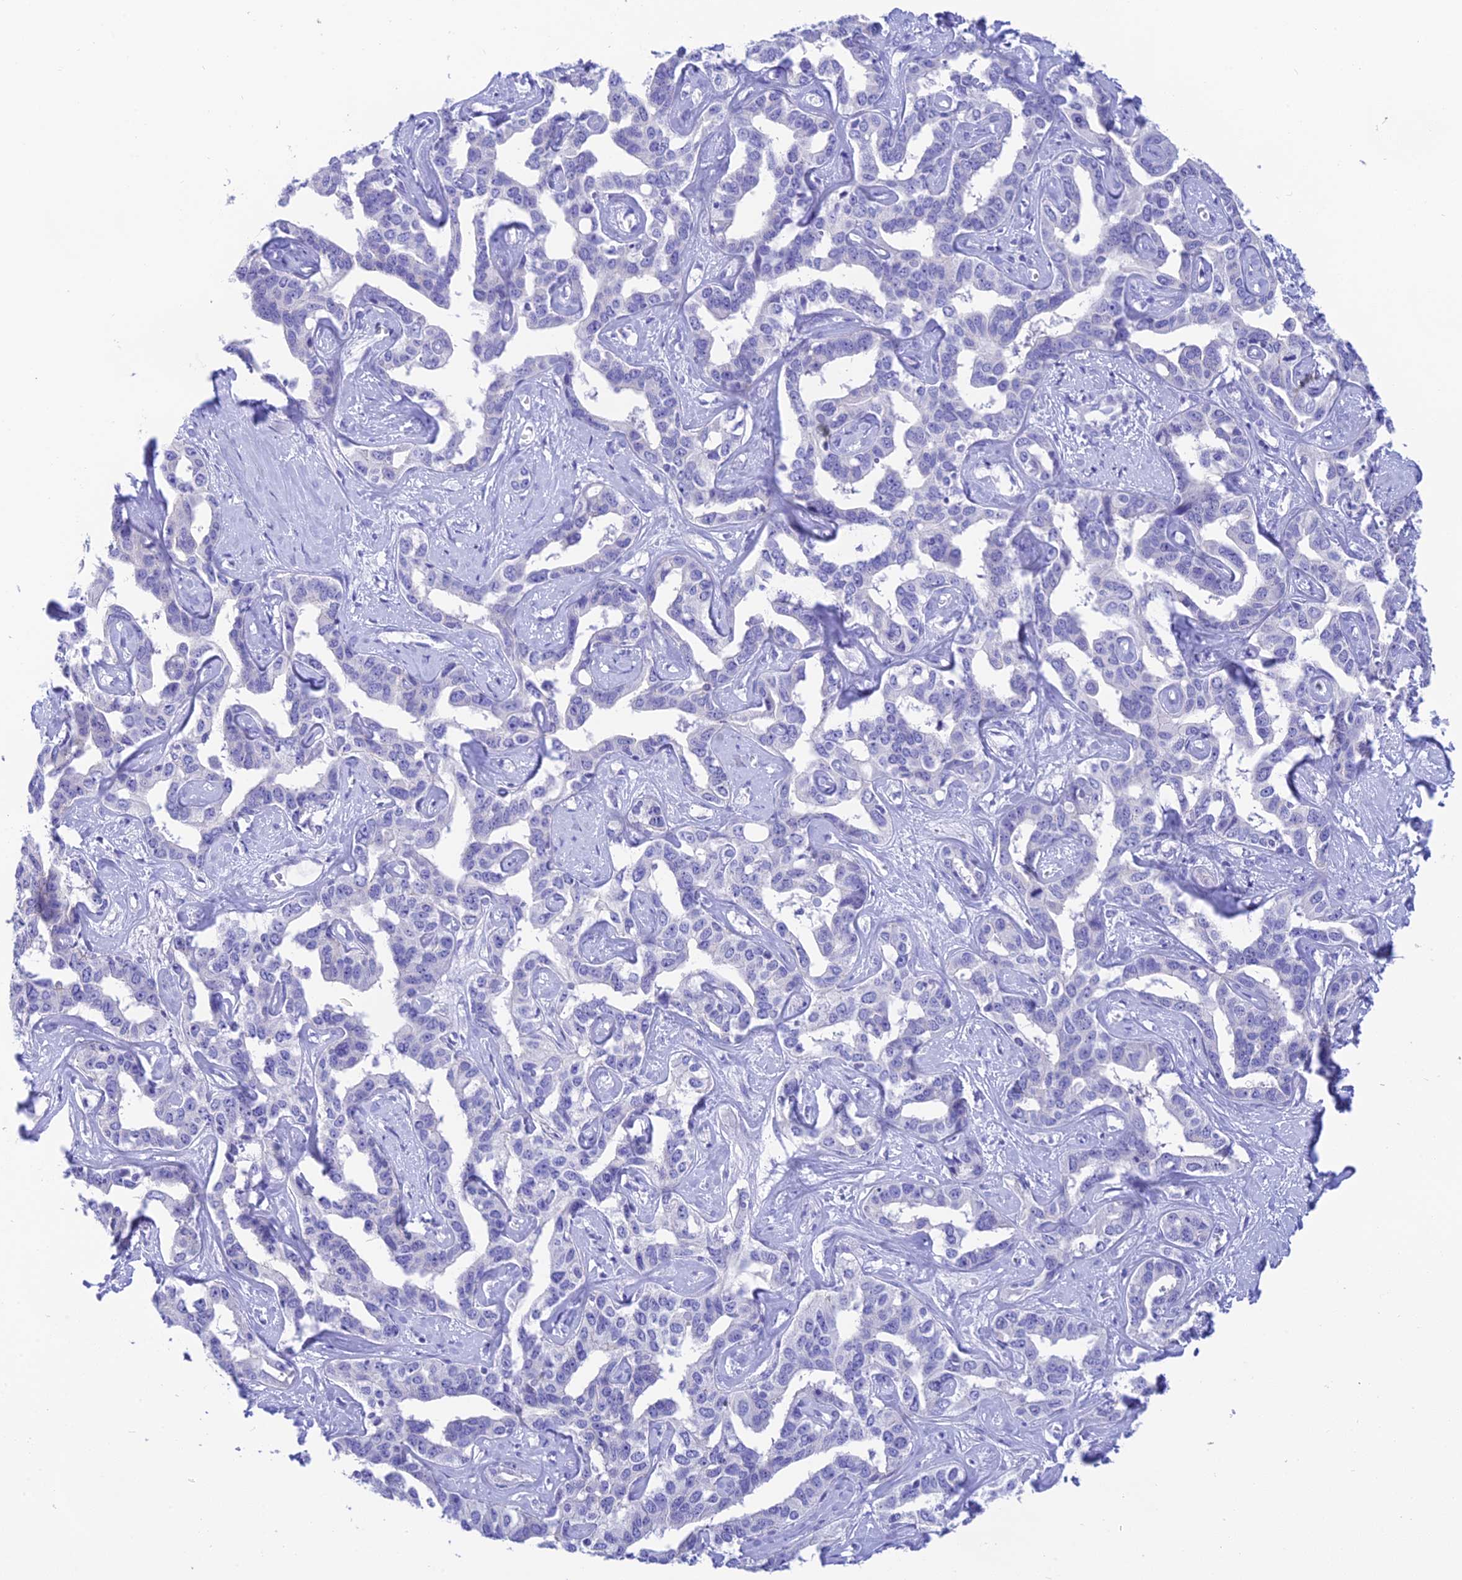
{"staining": {"intensity": "negative", "quantity": "none", "location": "none"}, "tissue": "liver cancer", "cell_type": "Tumor cells", "image_type": "cancer", "snomed": [{"axis": "morphology", "description": "Cholangiocarcinoma"}, {"axis": "topography", "description": "Liver"}], "caption": "Tumor cells show no significant expression in liver cancer.", "gene": "KDELR3", "patient": {"sex": "male", "age": 59}}